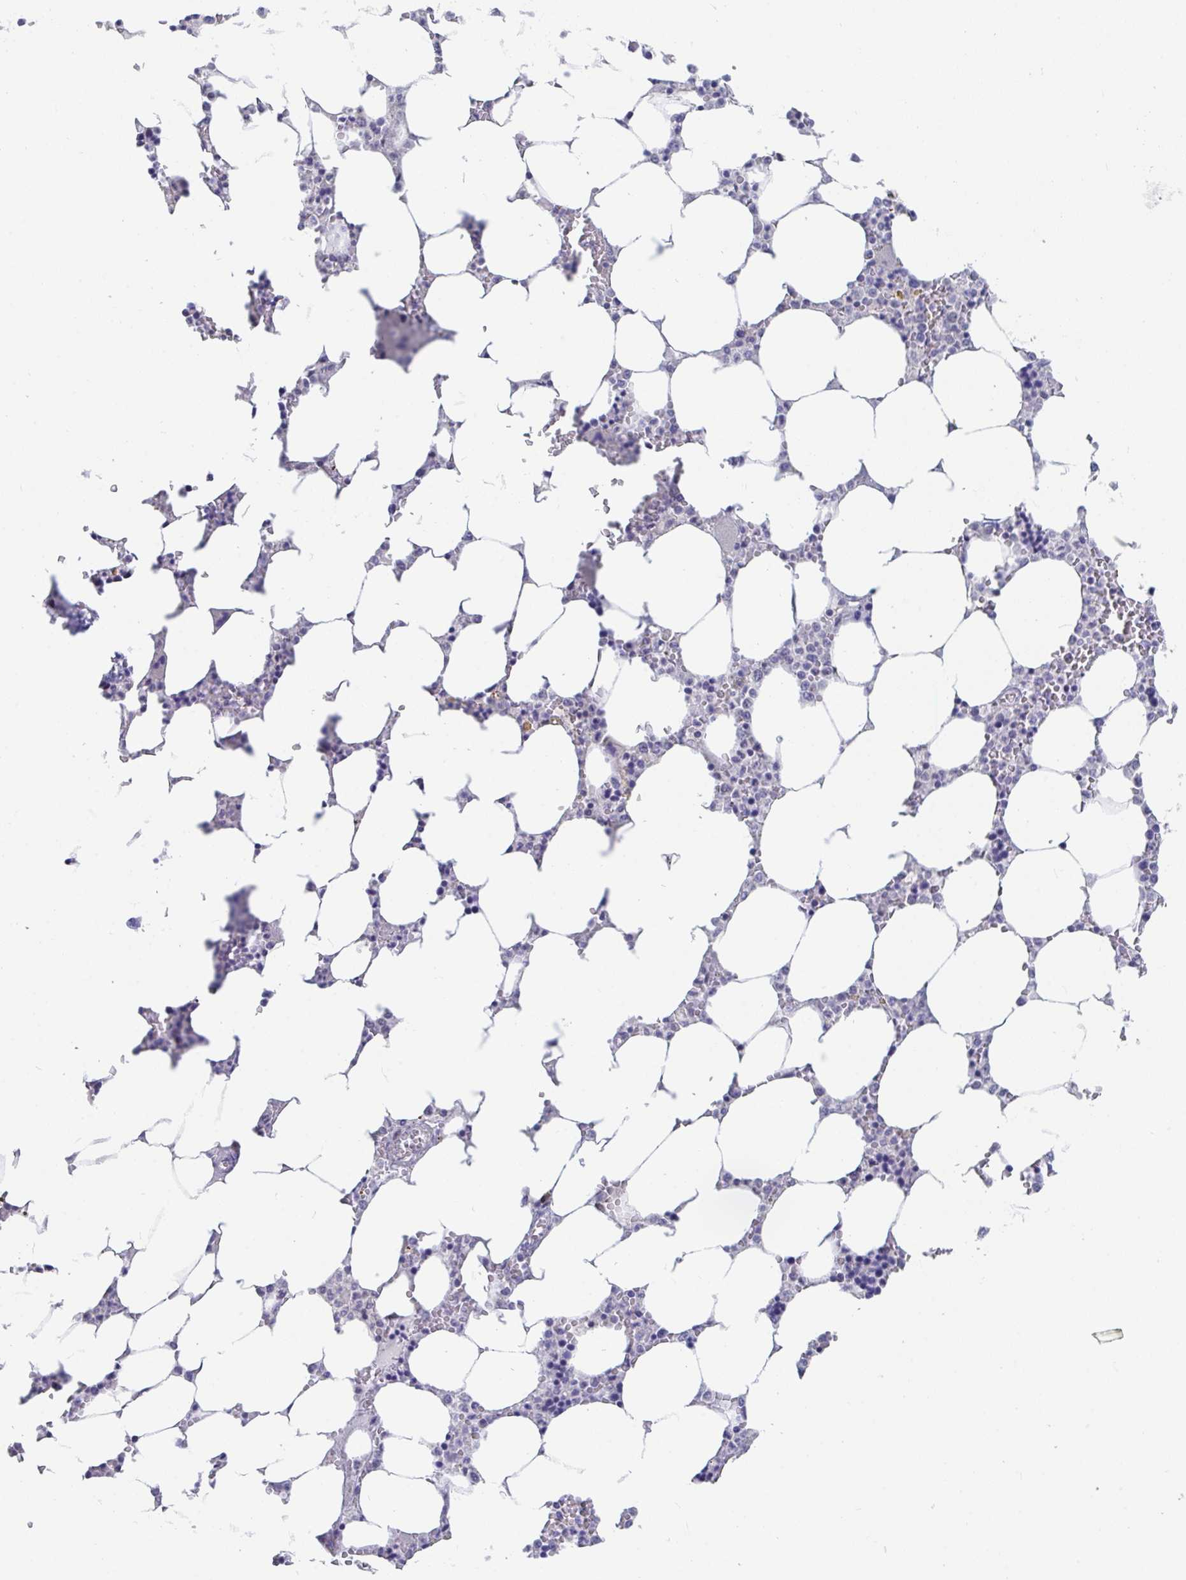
{"staining": {"intensity": "negative", "quantity": "none", "location": "none"}, "tissue": "bone marrow", "cell_type": "Hematopoietic cells", "image_type": "normal", "snomed": [{"axis": "morphology", "description": "Normal tissue, NOS"}, {"axis": "topography", "description": "Bone marrow"}], "caption": "This is an IHC image of benign human bone marrow. There is no staining in hematopoietic cells.", "gene": "FAM156A", "patient": {"sex": "male", "age": 64}}